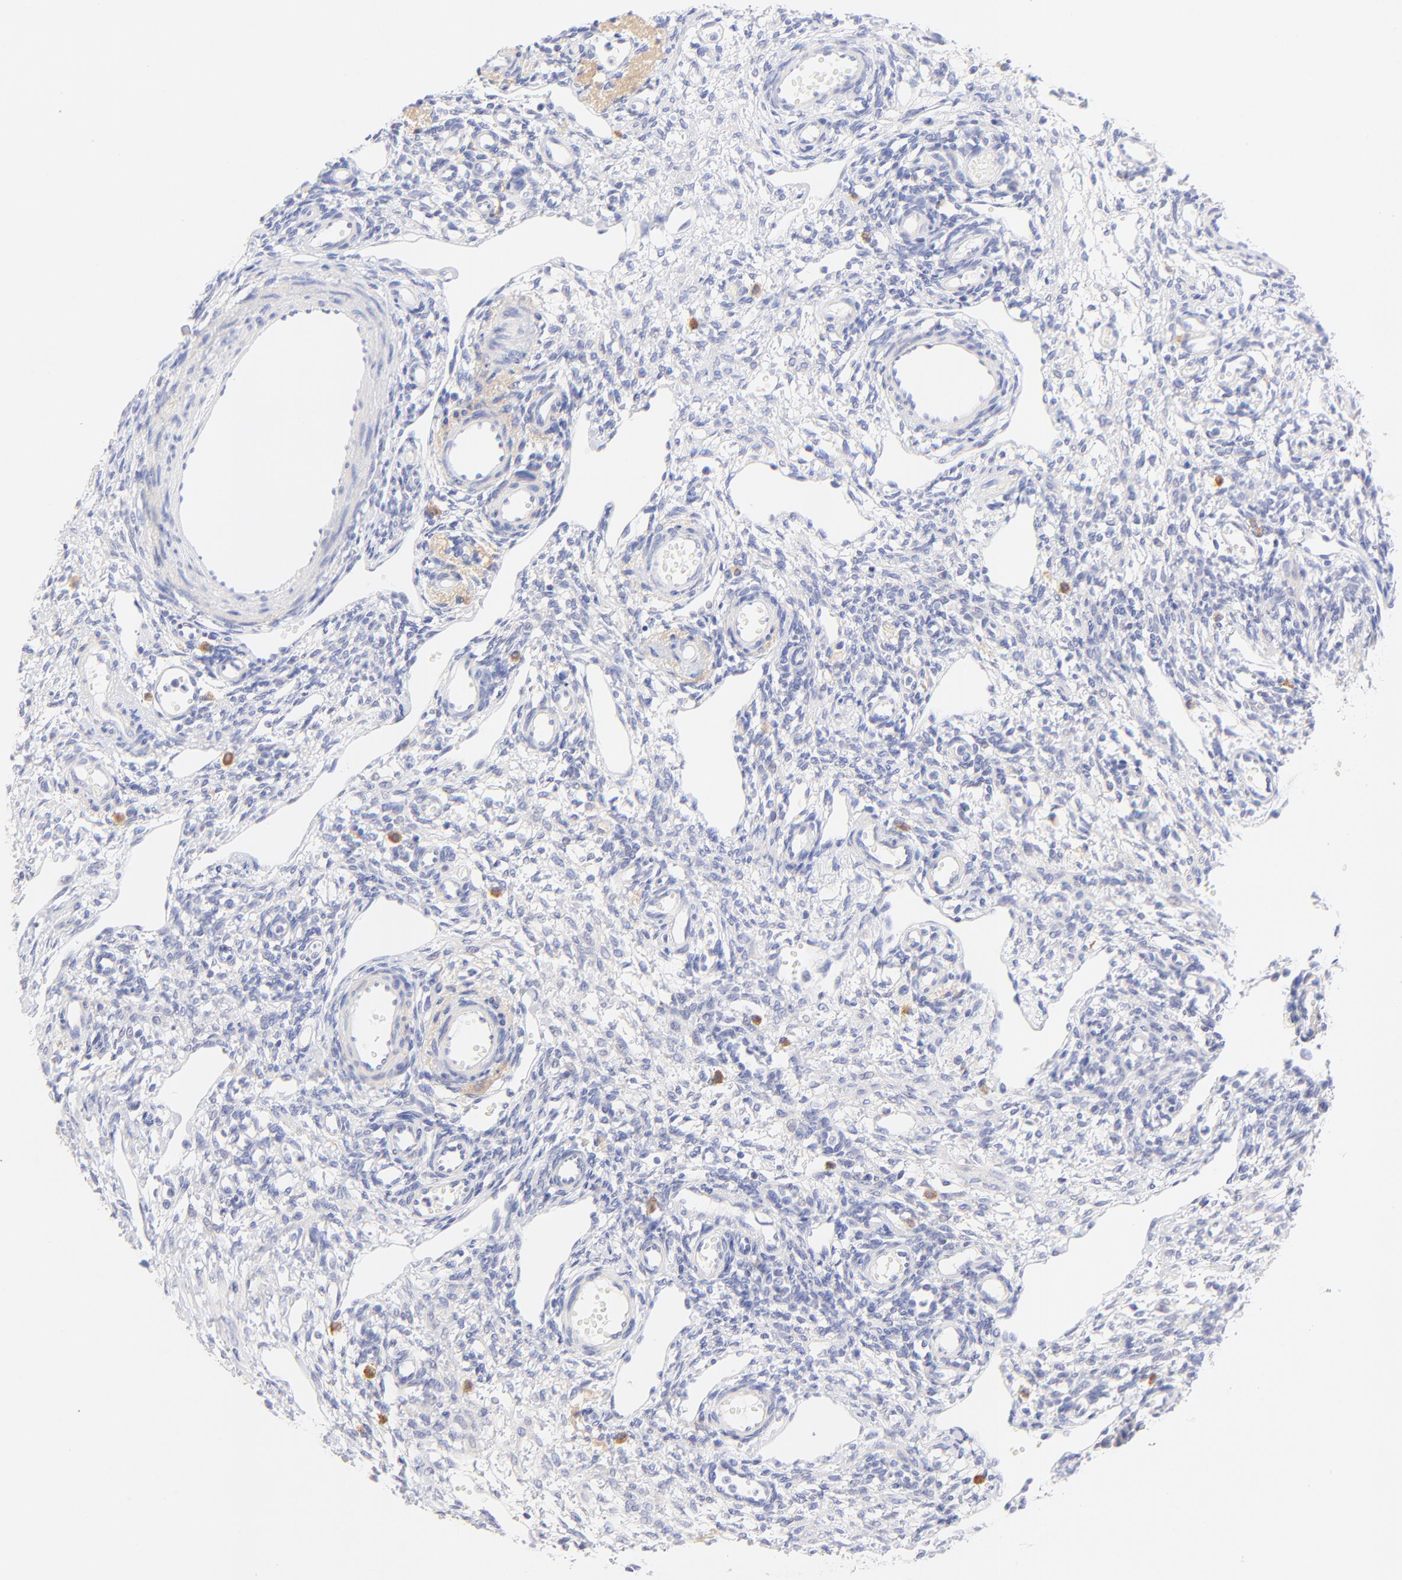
{"staining": {"intensity": "negative", "quantity": "none", "location": "none"}, "tissue": "ovary", "cell_type": "Follicle cells", "image_type": "normal", "snomed": [{"axis": "morphology", "description": "Normal tissue, NOS"}, {"axis": "topography", "description": "Ovary"}], "caption": "High power microscopy micrograph of an IHC image of unremarkable ovary, revealing no significant positivity in follicle cells.", "gene": "EBP", "patient": {"sex": "female", "age": 33}}